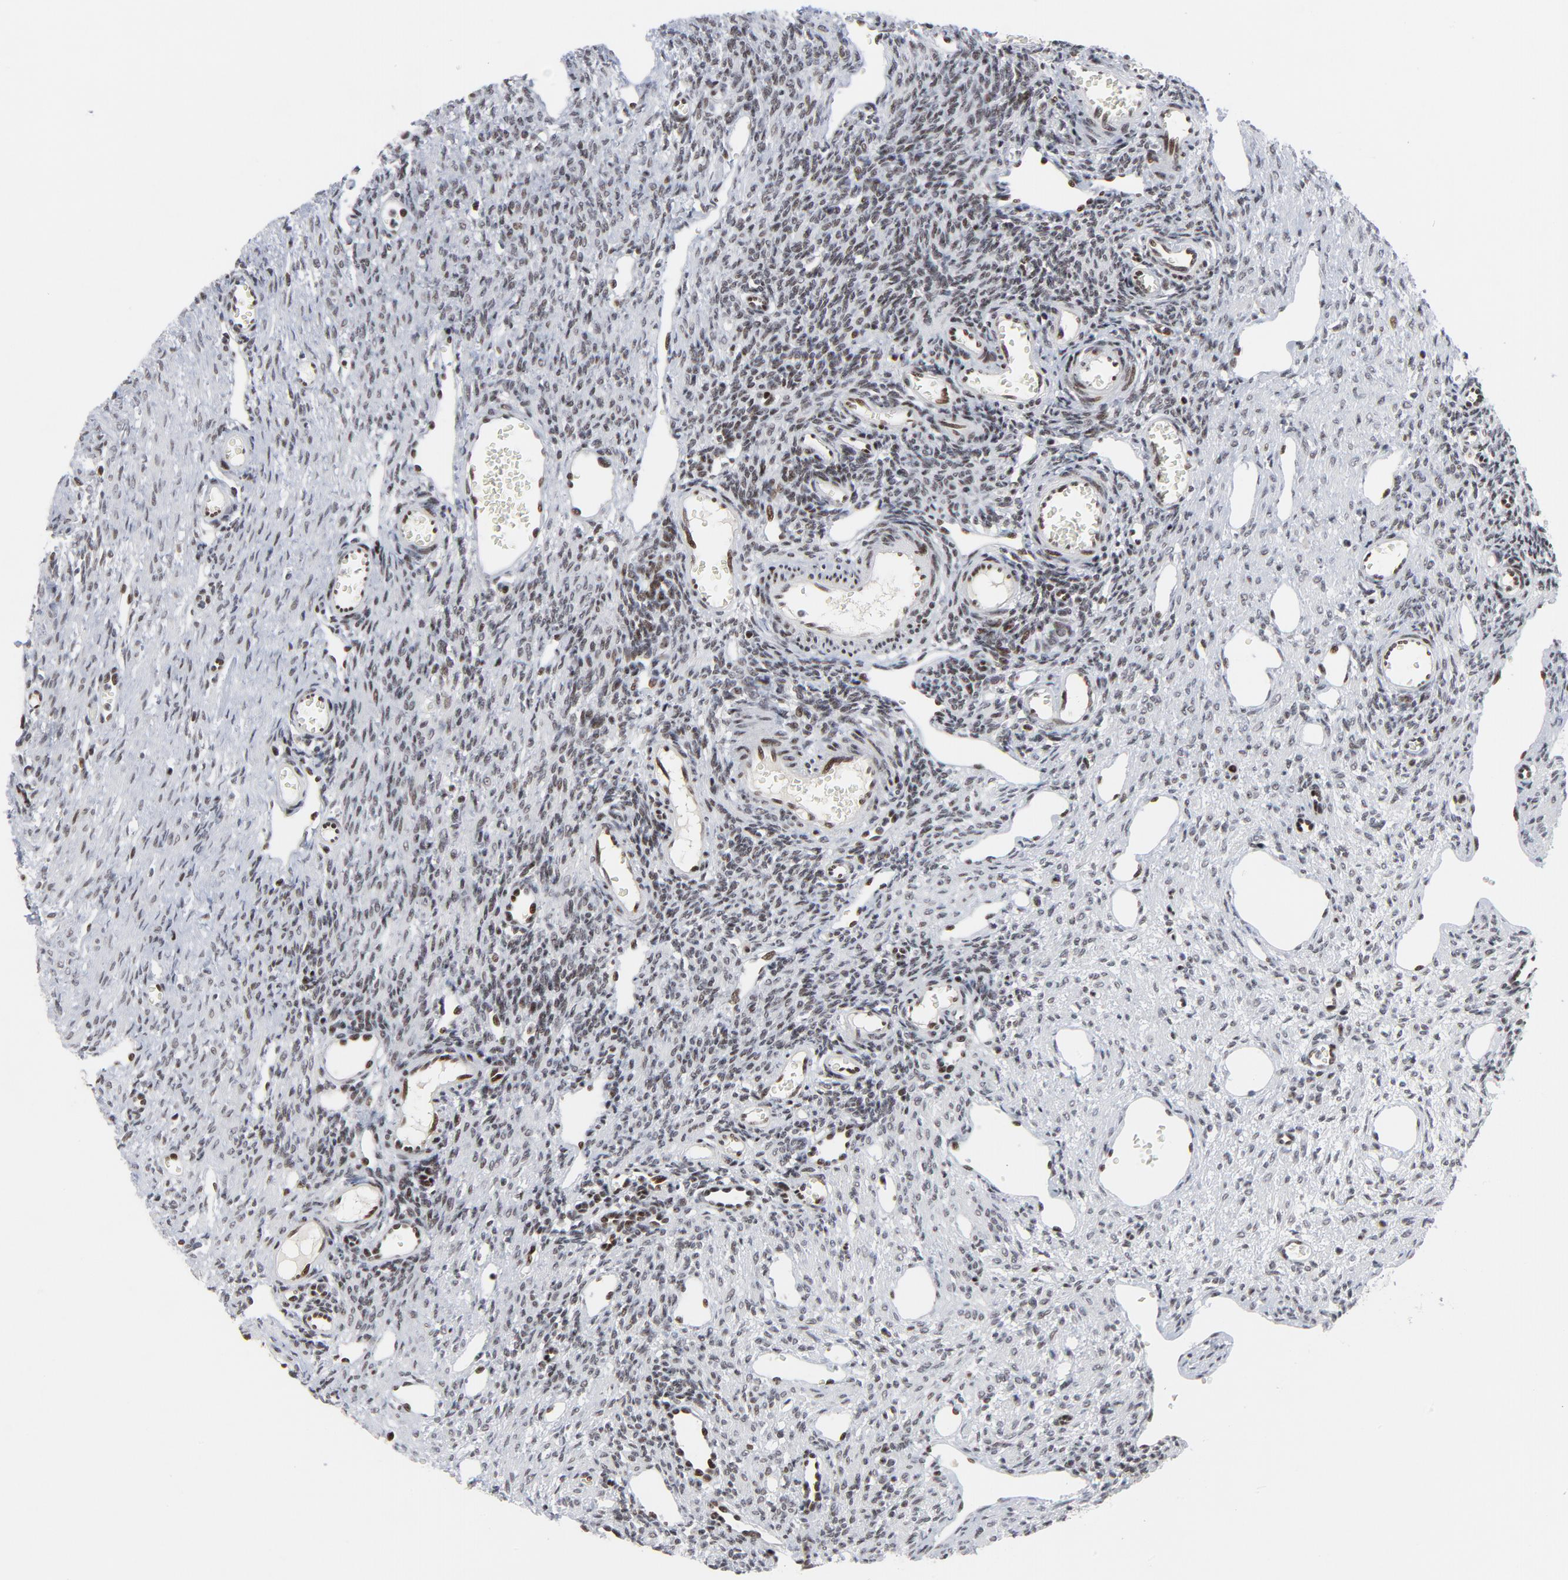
{"staining": {"intensity": "weak", "quantity": "25%-75%", "location": "nuclear"}, "tissue": "ovary", "cell_type": "Ovarian stroma cells", "image_type": "normal", "snomed": [{"axis": "morphology", "description": "Normal tissue, NOS"}, {"axis": "topography", "description": "Ovary"}], "caption": "Ovarian stroma cells demonstrate low levels of weak nuclear staining in about 25%-75% of cells in unremarkable human ovary.", "gene": "GABPA", "patient": {"sex": "female", "age": 33}}